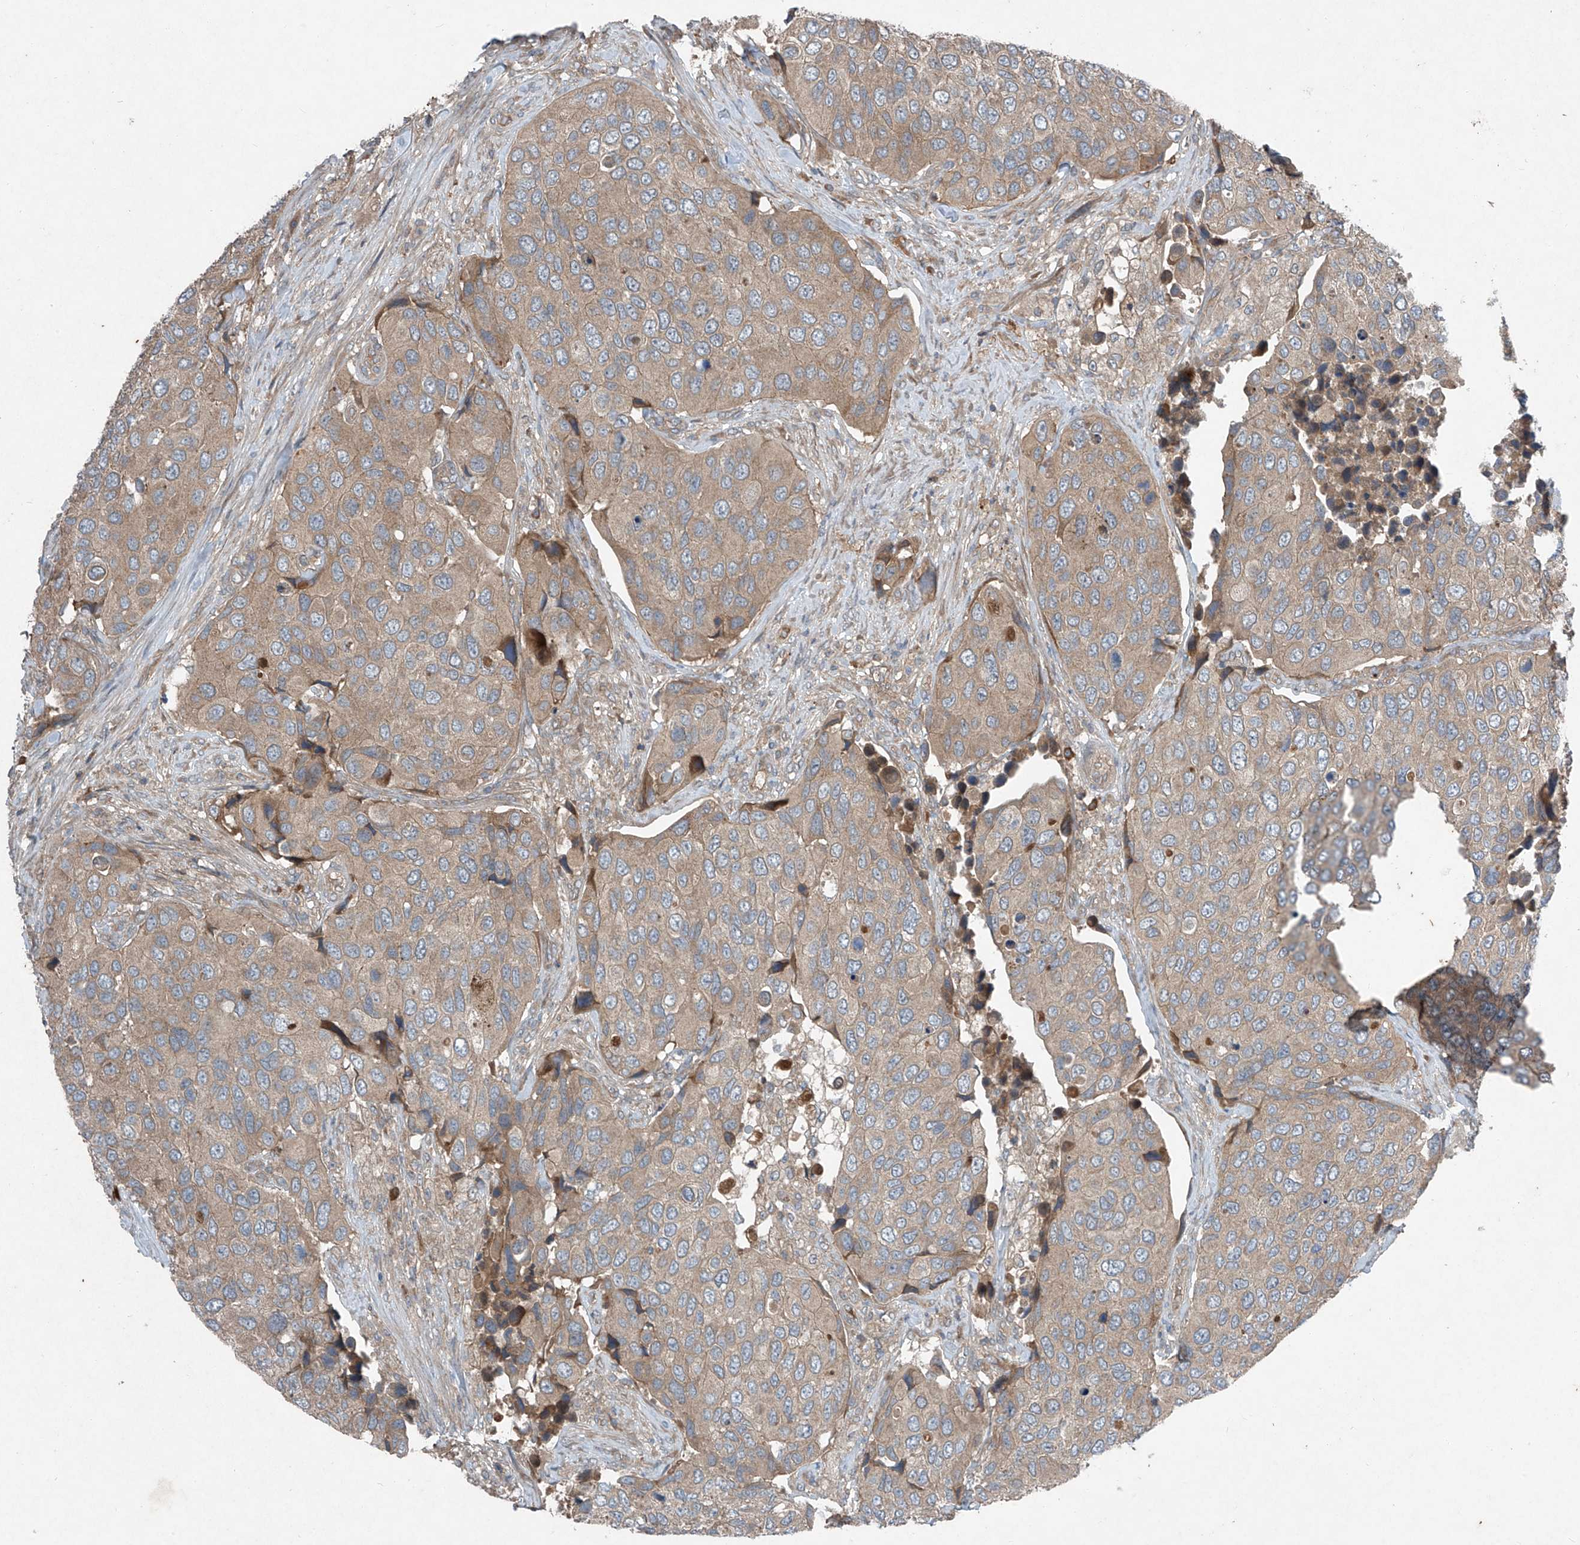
{"staining": {"intensity": "weak", "quantity": ">75%", "location": "cytoplasmic/membranous"}, "tissue": "urothelial cancer", "cell_type": "Tumor cells", "image_type": "cancer", "snomed": [{"axis": "morphology", "description": "Urothelial carcinoma, High grade"}, {"axis": "topography", "description": "Urinary bladder"}], "caption": "A low amount of weak cytoplasmic/membranous staining is present in about >75% of tumor cells in urothelial carcinoma (high-grade) tissue.", "gene": "FOXRED2", "patient": {"sex": "male", "age": 74}}